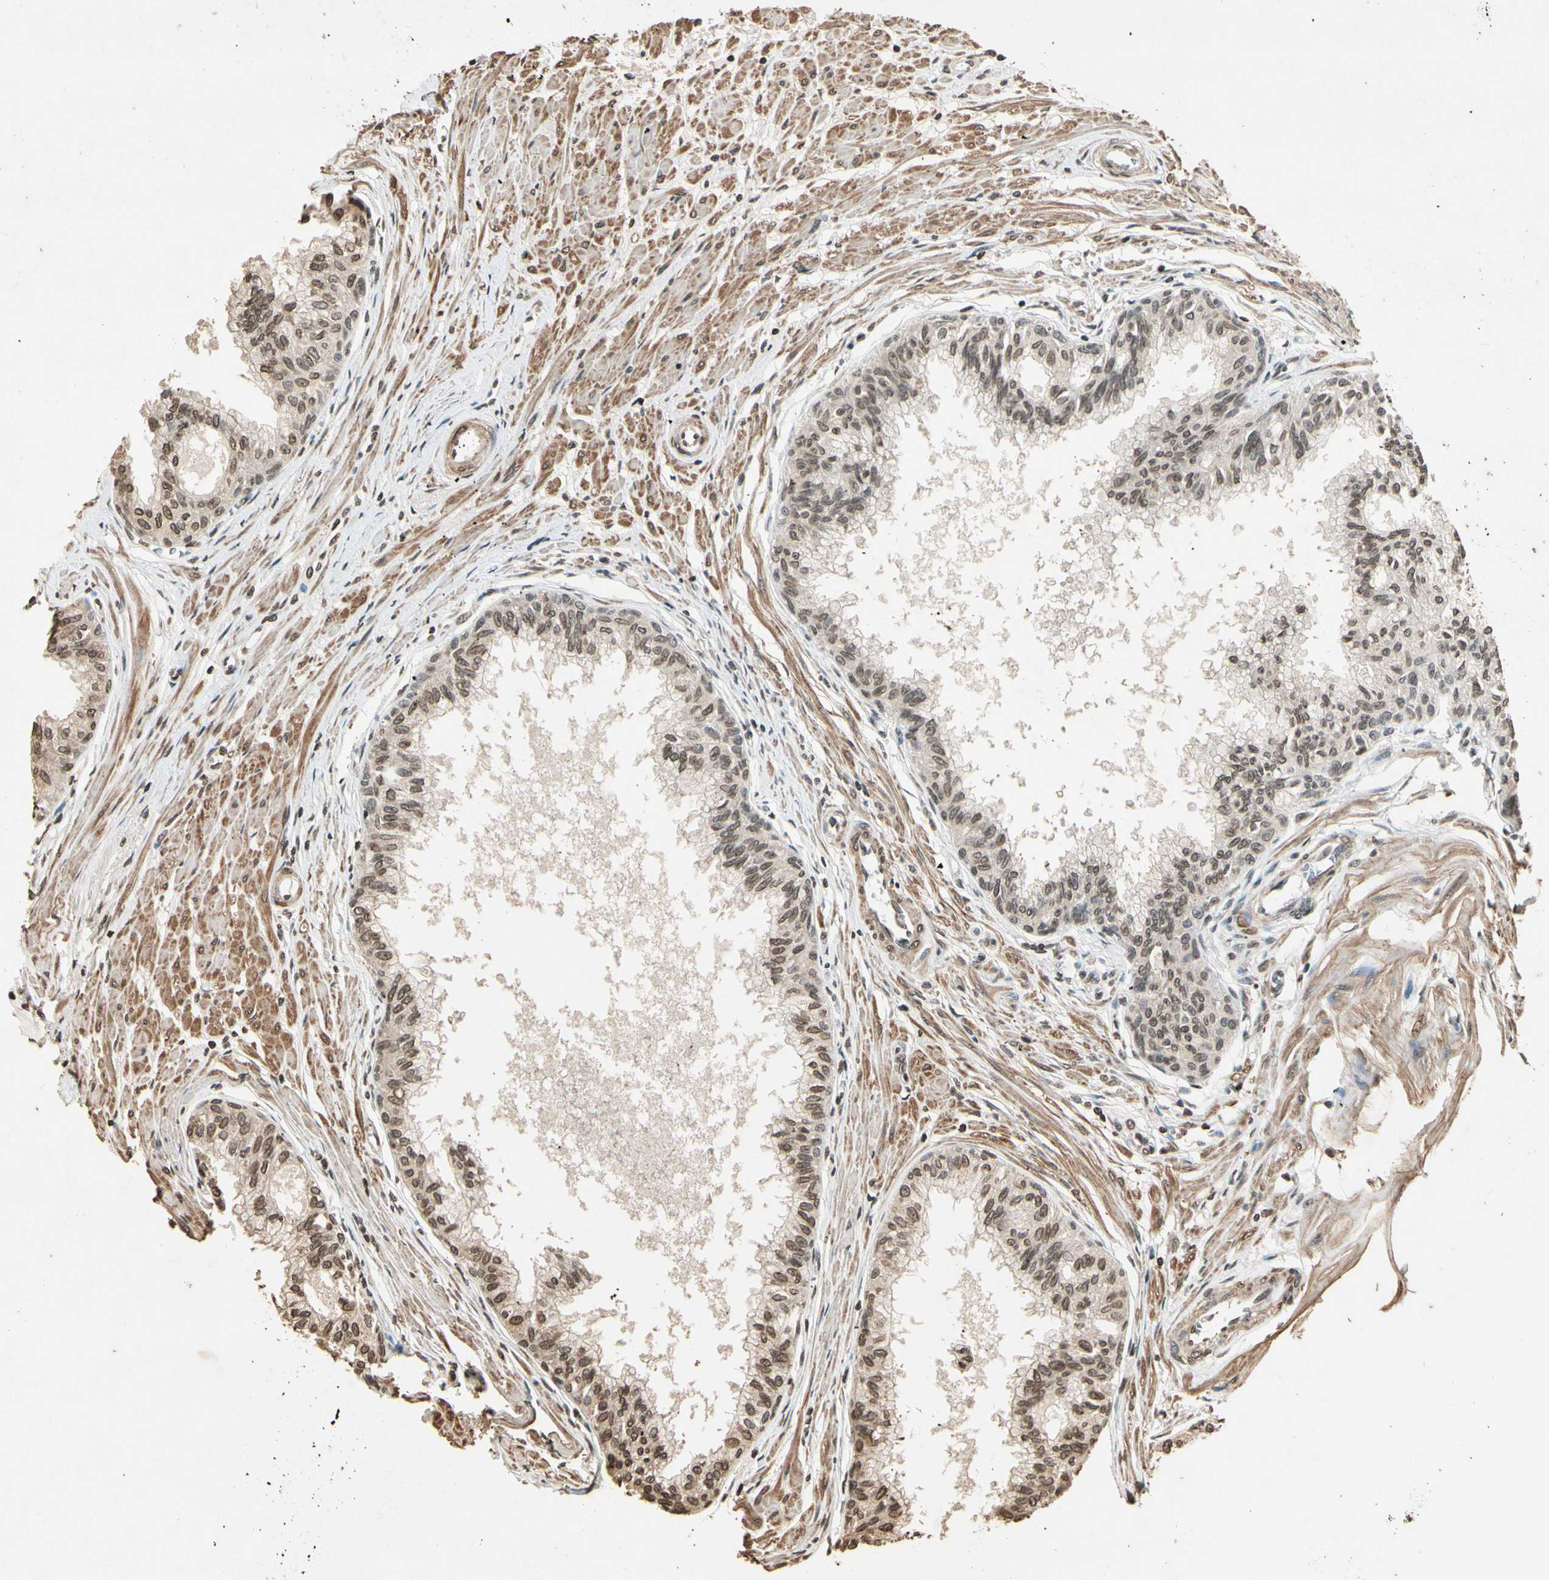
{"staining": {"intensity": "weak", "quantity": "25%-75%", "location": "cytoplasmic/membranous,nuclear"}, "tissue": "prostate", "cell_type": "Glandular cells", "image_type": "normal", "snomed": [{"axis": "morphology", "description": "Normal tissue, NOS"}, {"axis": "topography", "description": "Prostate"}, {"axis": "topography", "description": "Seminal veicle"}], "caption": "IHC histopathology image of unremarkable human prostate stained for a protein (brown), which shows low levels of weak cytoplasmic/membranous,nuclear positivity in approximately 25%-75% of glandular cells.", "gene": "TOP1", "patient": {"sex": "male", "age": 60}}